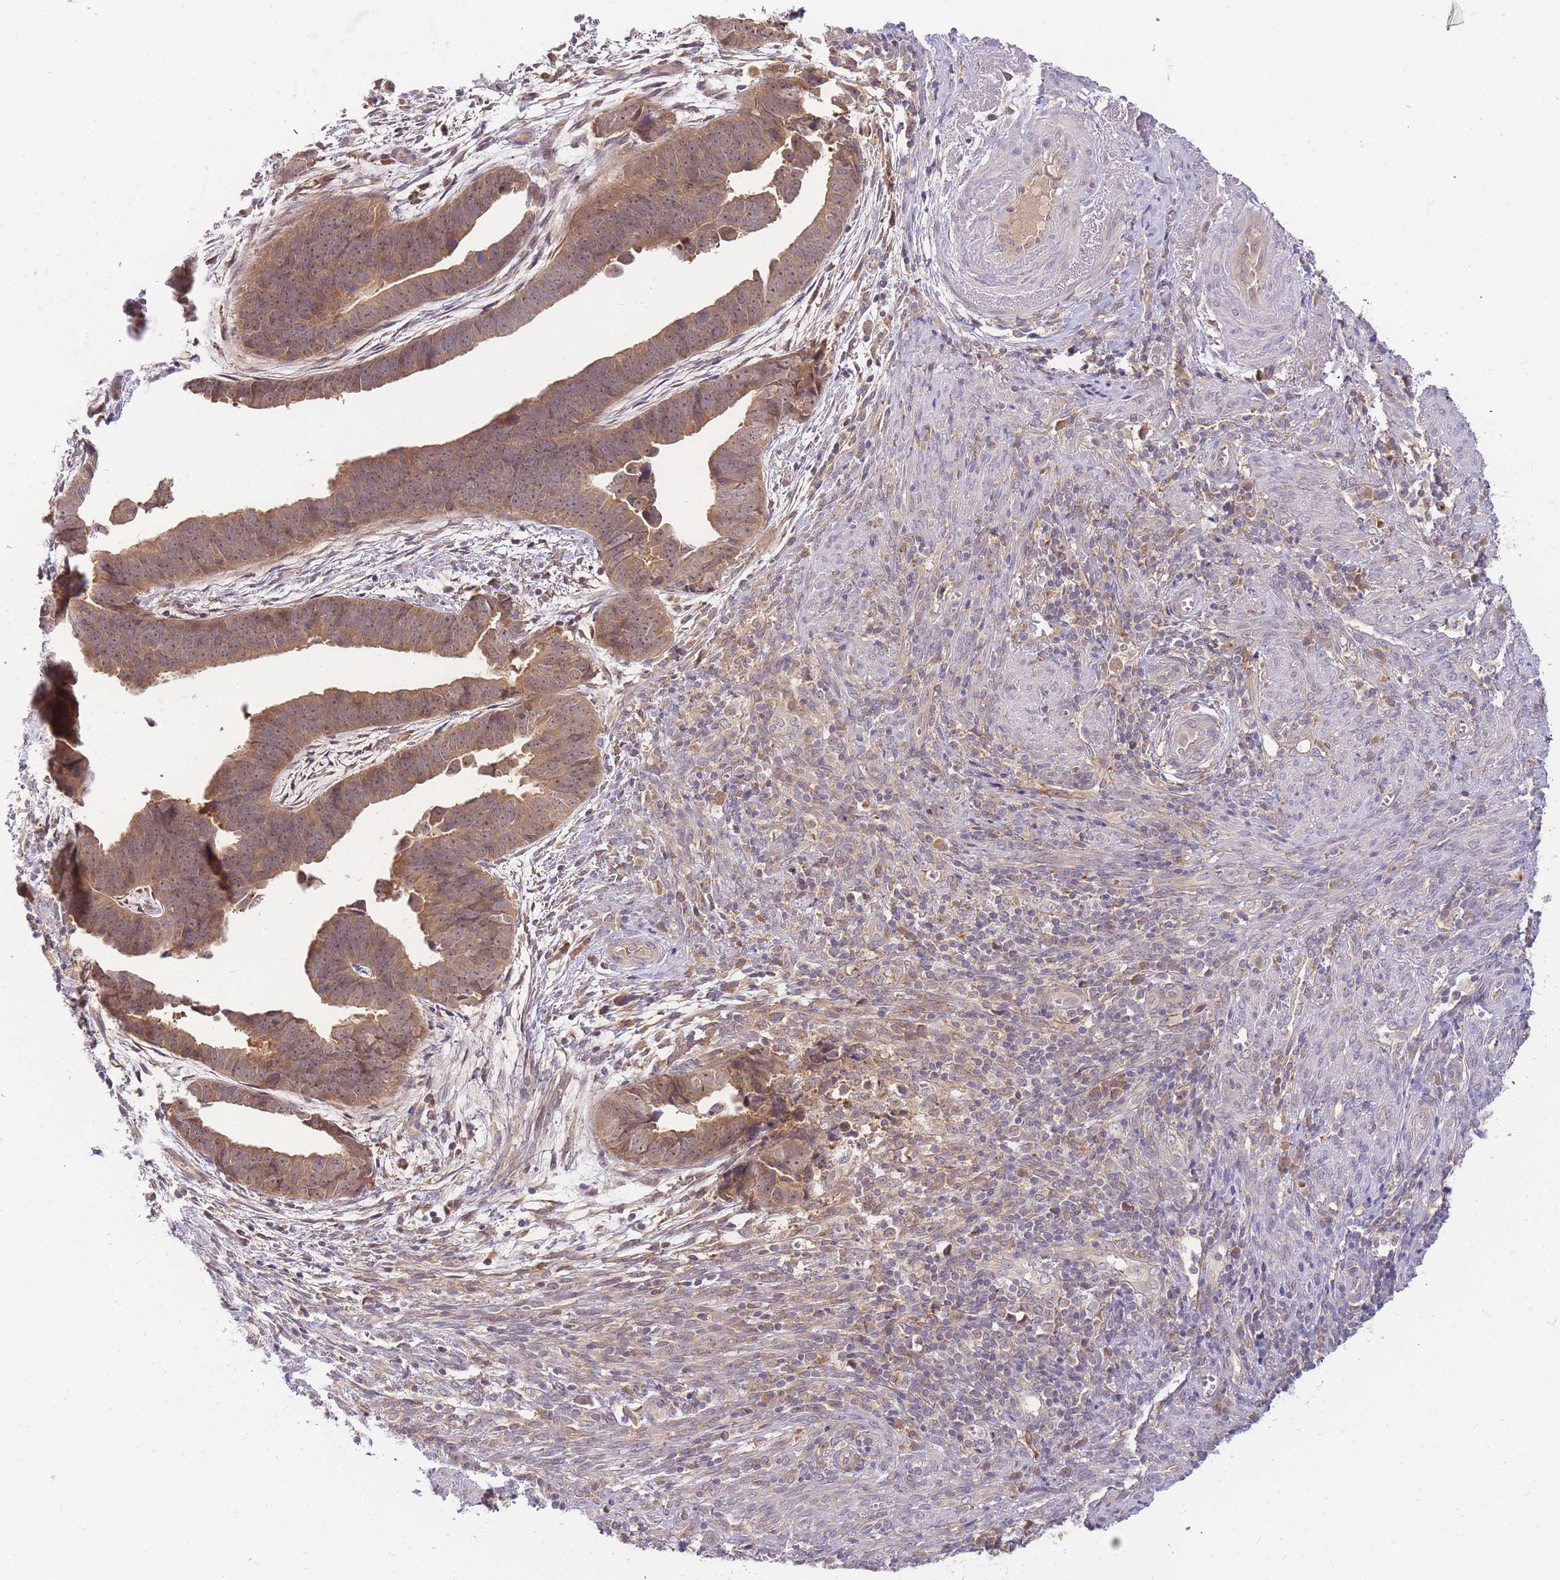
{"staining": {"intensity": "moderate", "quantity": ">75%", "location": "cytoplasmic/membranous,nuclear"}, "tissue": "endometrial cancer", "cell_type": "Tumor cells", "image_type": "cancer", "snomed": [{"axis": "morphology", "description": "Adenocarcinoma, NOS"}, {"axis": "topography", "description": "Endometrium"}], "caption": "DAB (3,3'-diaminobenzidine) immunohistochemical staining of human endometrial cancer (adenocarcinoma) reveals moderate cytoplasmic/membranous and nuclear protein expression in about >75% of tumor cells.", "gene": "ZNF577", "patient": {"sex": "female", "age": 75}}